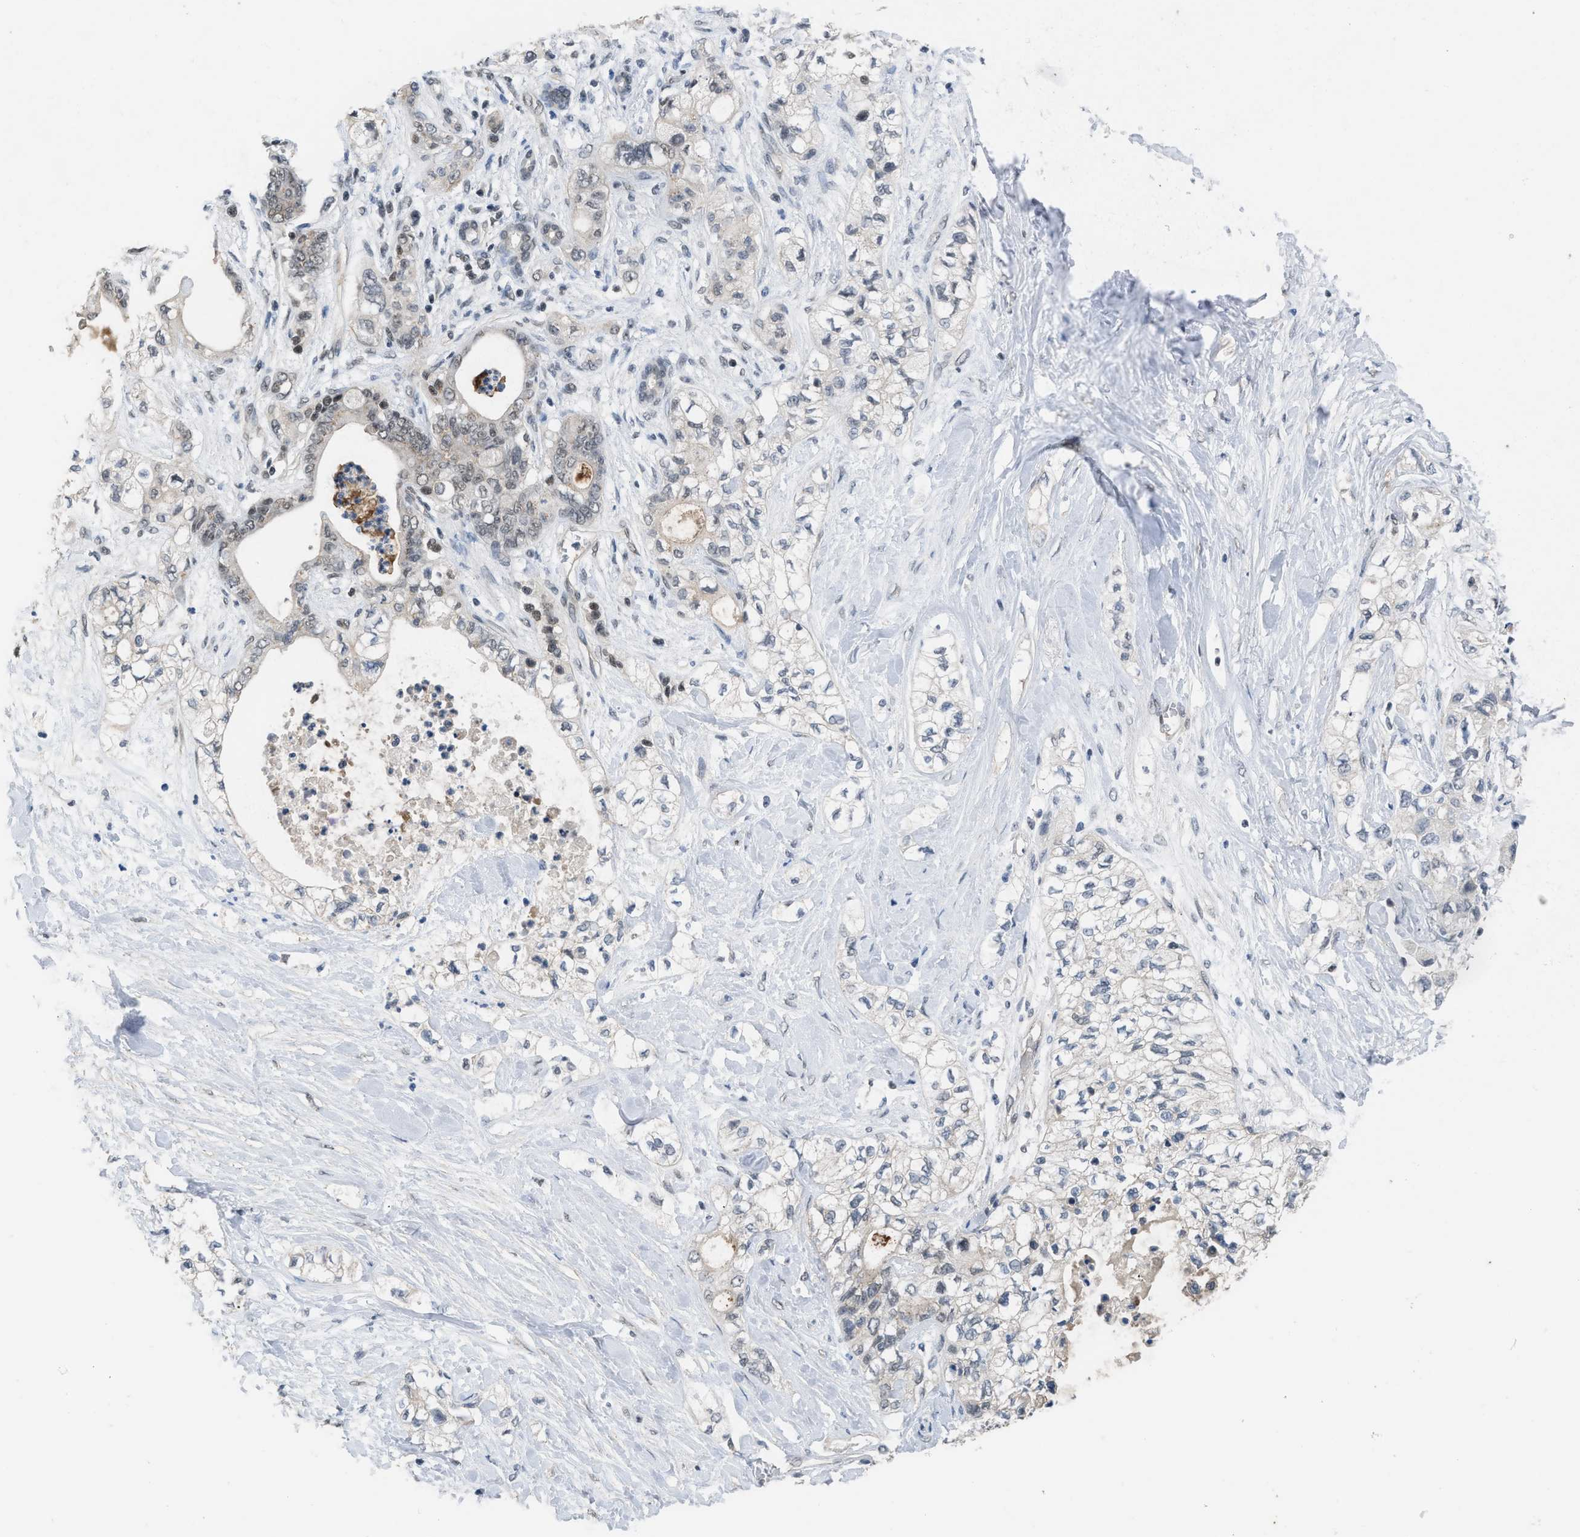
{"staining": {"intensity": "weak", "quantity": "<25%", "location": "cytoplasmic/membranous,nuclear"}, "tissue": "pancreatic cancer", "cell_type": "Tumor cells", "image_type": "cancer", "snomed": [{"axis": "morphology", "description": "Adenocarcinoma, NOS"}, {"axis": "topography", "description": "Pancreas"}], "caption": "The micrograph shows no staining of tumor cells in pancreatic cancer.", "gene": "TERF2IP", "patient": {"sex": "male", "age": 70}}